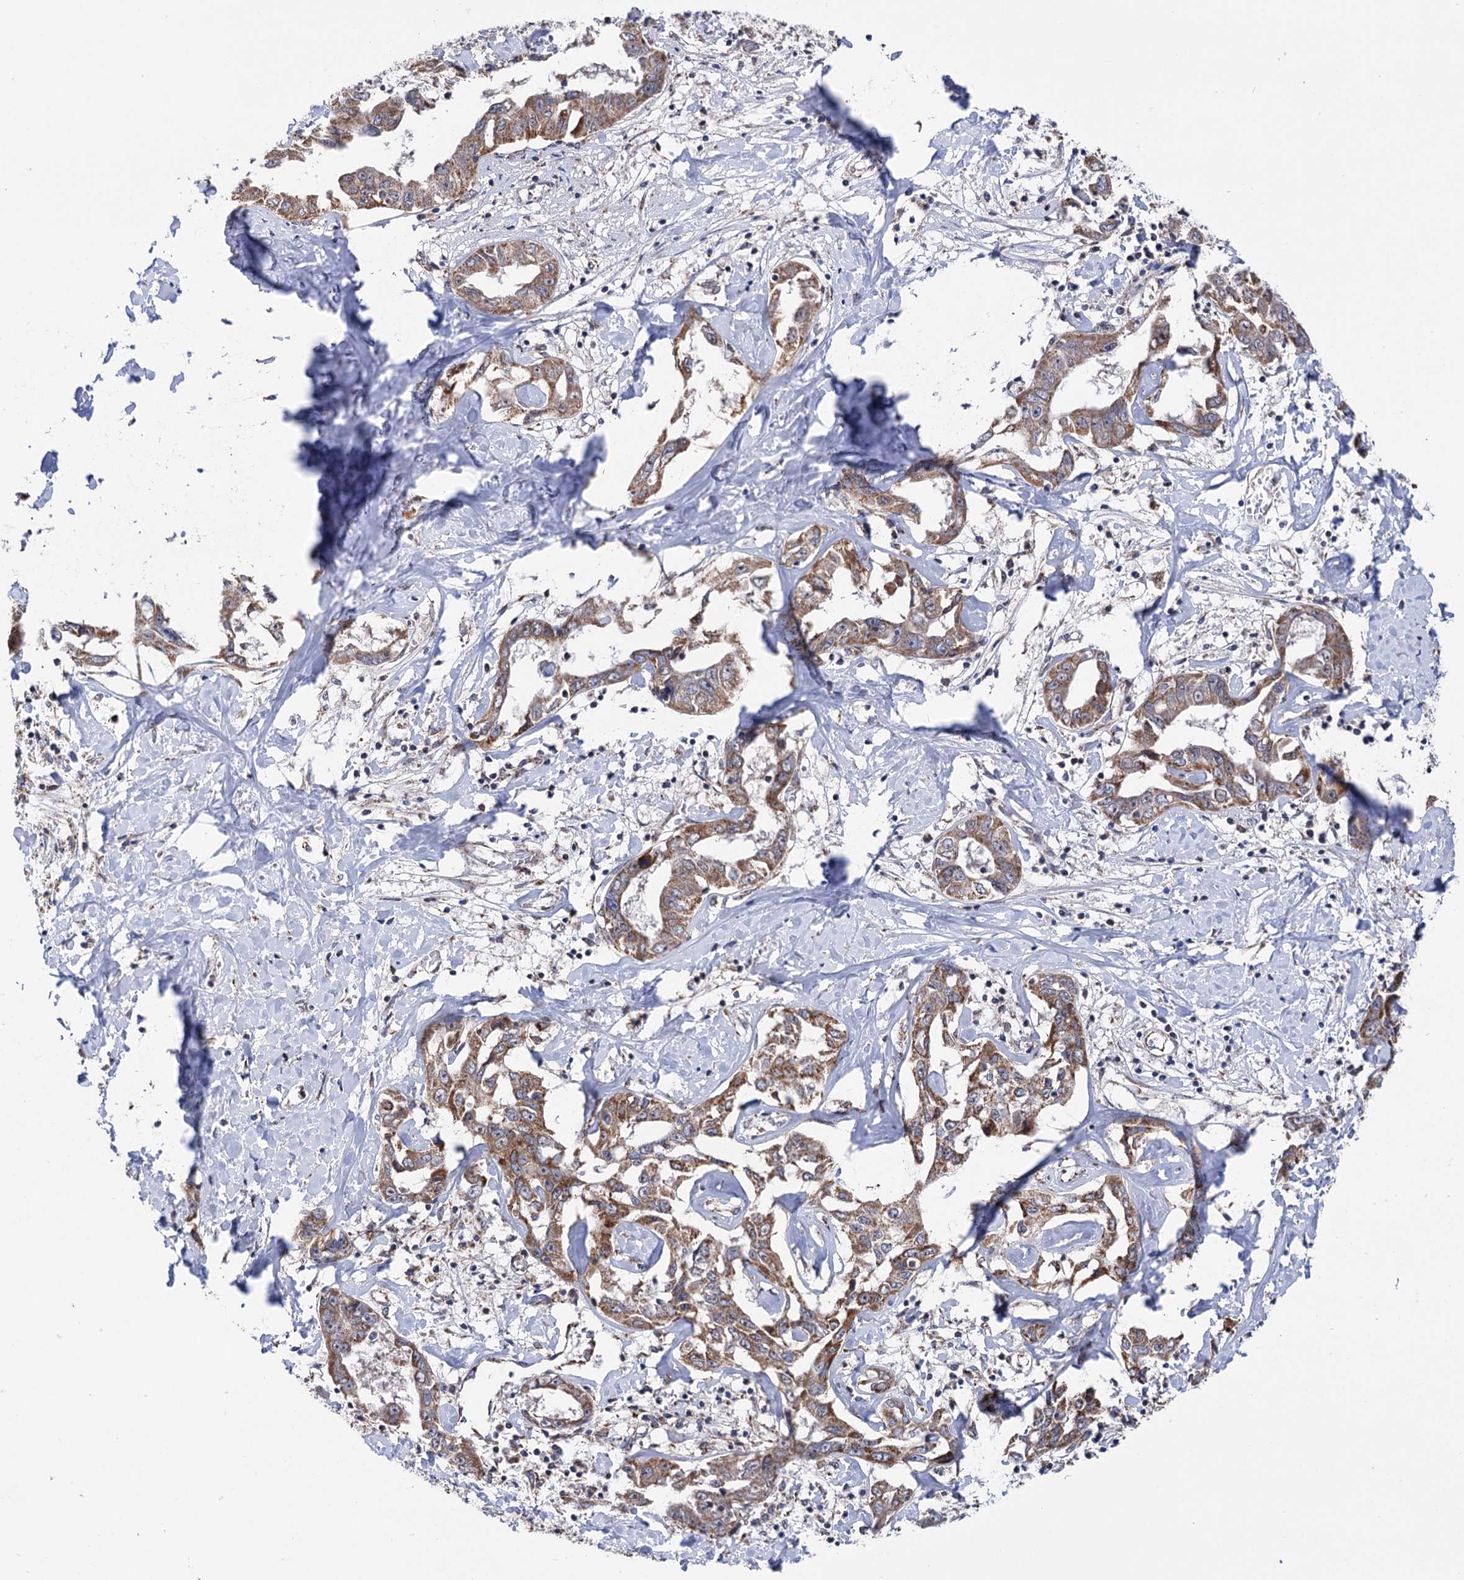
{"staining": {"intensity": "strong", "quantity": ">75%", "location": "cytoplasmic/membranous"}, "tissue": "liver cancer", "cell_type": "Tumor cells", "image_type": "cancer", "snomed": [{"axis": "morphology", "description": "Cholangiocarcinoma"}, {"axis": "topography", "description": "Liver"}], "caption": "Immunohistochemistry (IHC) of cholangiocarcinoma (liver) demonstrates high levels of strong cytoplasmic/membranous staining in approximately >75% of tumor cells.", "gene": "SUCLA2", "patient": {"sex": "male", "age": 59}}